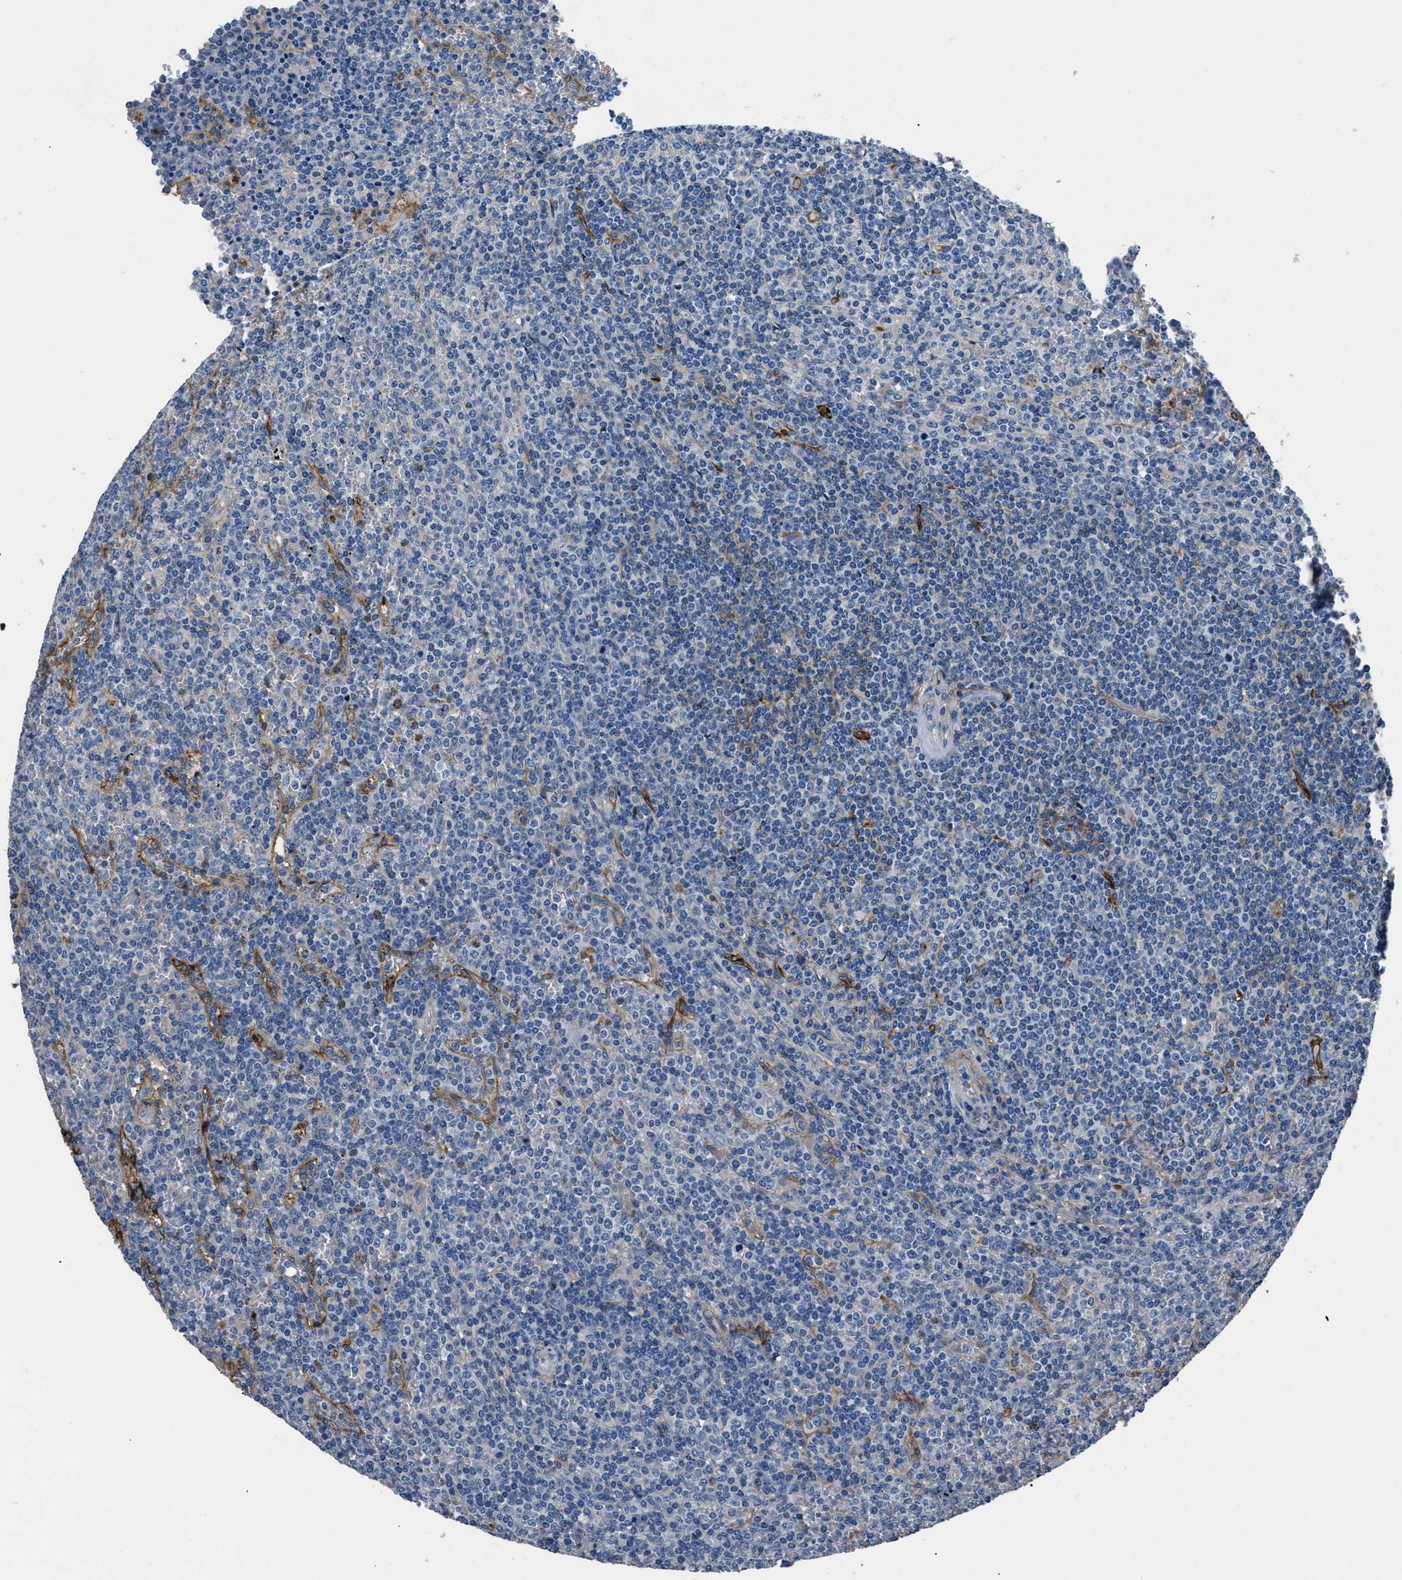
{"staining": {"intensity": "negative", "quantity": "none", "location": "none"}, "tissue": "lymphoma", "cell_type": "Tumor cells", "image_type": "cancer", "snomed": [{"axis": "morphology", "description": "Malignant lymphoma, non-Hodgkin's type, Low grade"}, {"axis": "topography", "description": "Spleen"}], "caption": "Micrograph shows no significant protein expression in tumor cells of low-grade malignant lymphoma, non-Hodgkin's type.", "gene": "CD276", "patient": {"sex": "female", "age": 19}}